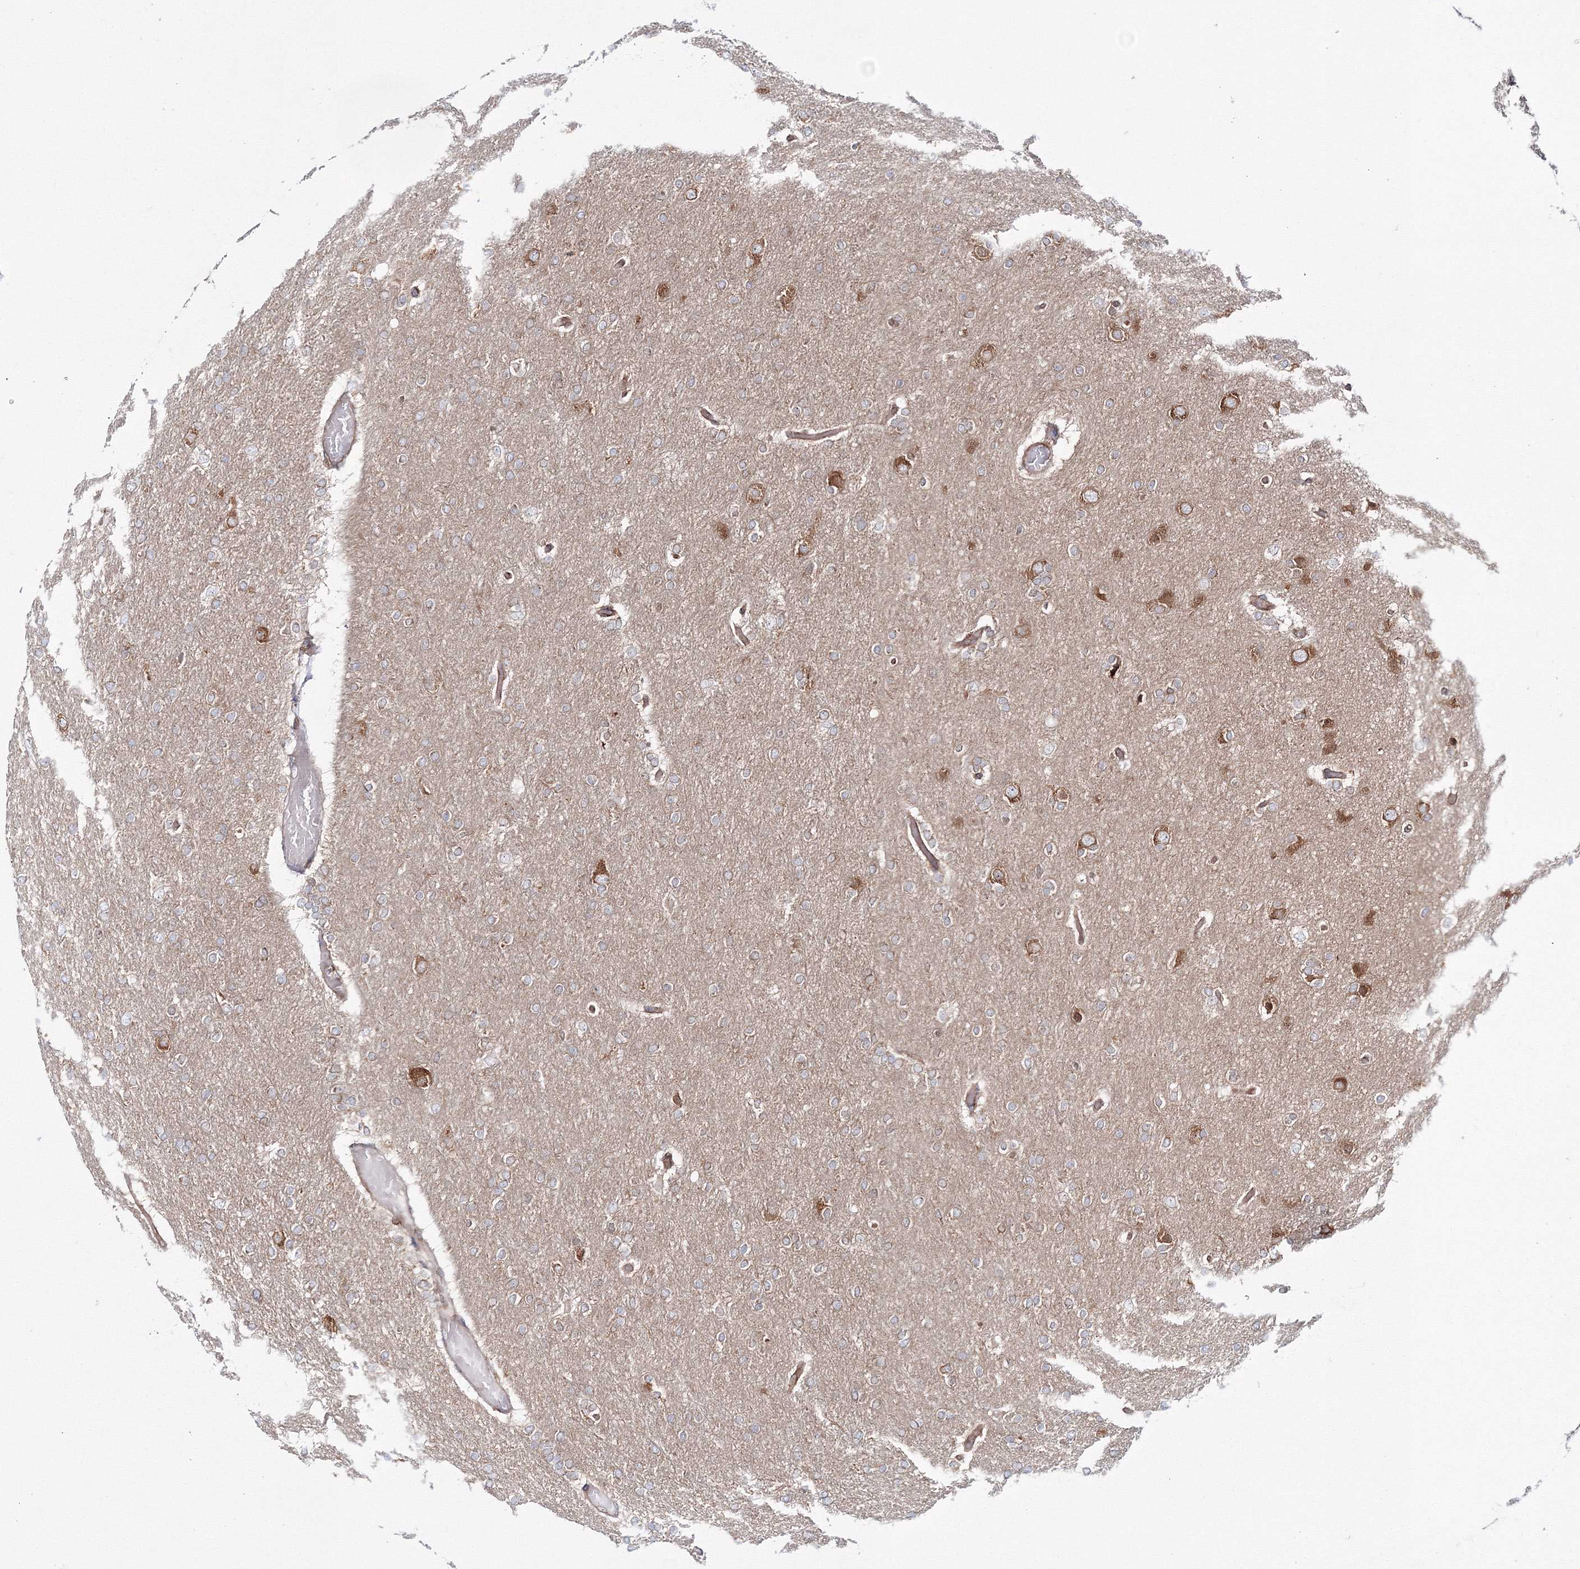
{"staining": {"intensity": "moderate", "quantity": "<25%", "location": "cytoplasmic/membranous"}, "tissue": "glioma", "cell_type": "Tumor cells", "image_type": "cancer", "snomed": [{"axis": "morphology", "description": "Glioma, malignant, High grade"}, {"axis": "topography", "description": "Cerebral cortex"}], "caption": "Malignant glioma (high-grade) stained with a brown dye displays moderate cytoplasmic/membranous positive expression in approximately <25% of tumor cells.", "gene": "HARS1", "patient": {"sex": "female", "age": 36}}